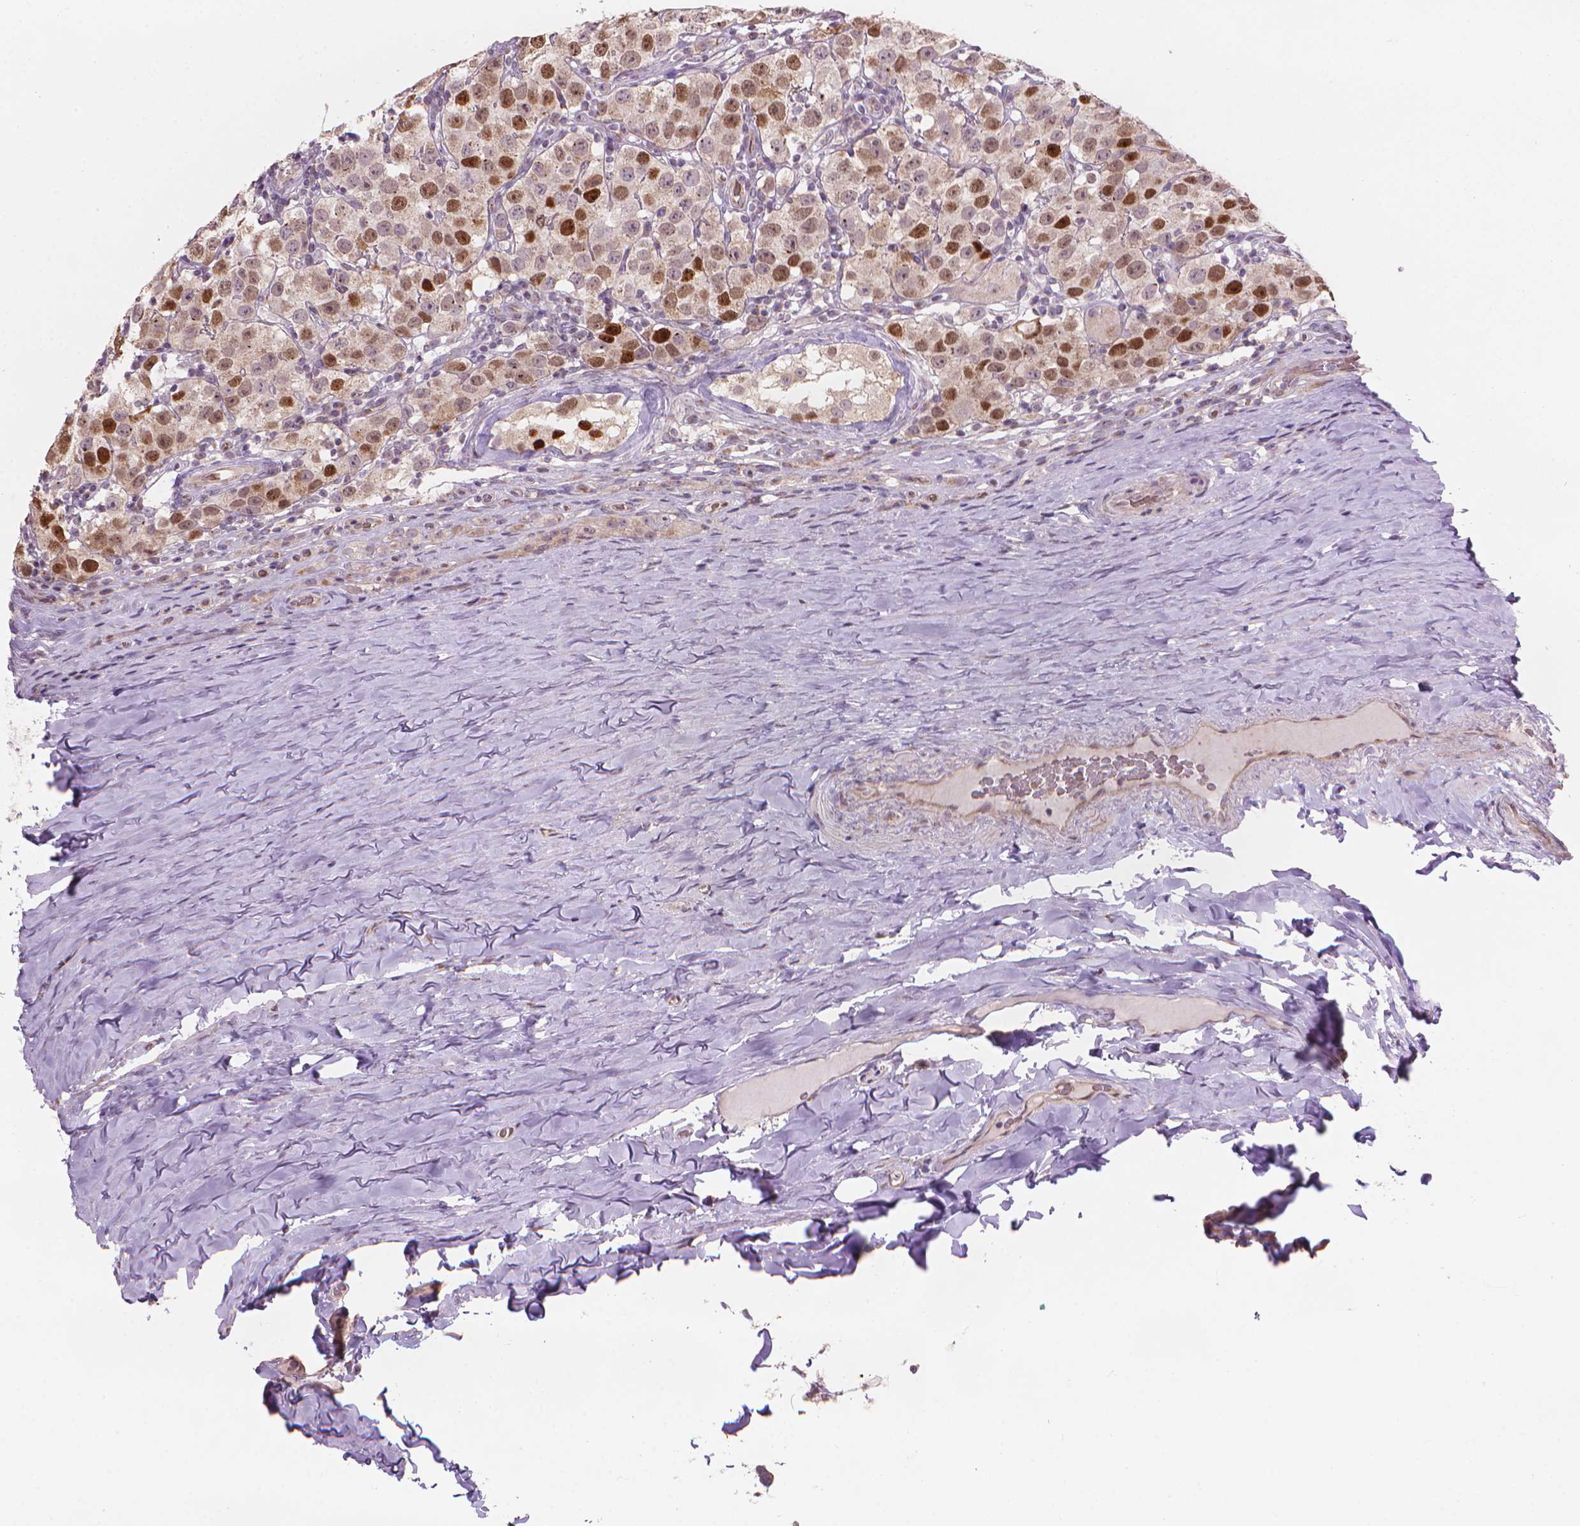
{"staining": {"intensity": "strong", "quantity": "25%-75%", "location": "nuclear"}, "tissue": "testis cancer", "cell_type": "Tumor cells", "image_type": "cancer", "snomed": [{"axis": "morphology", "description": "Seminoma, NOS"}, {"axis": "topography", "description": "Testis"}], "caption": "Immunohistochemical staining of human seminoma (testis) demonstrates high levels of strong nuclear protein positivity in about 25%-75% of tumor cells.", "gene": "IFFO1", "patient": {"sex": "male", "age": 34}}